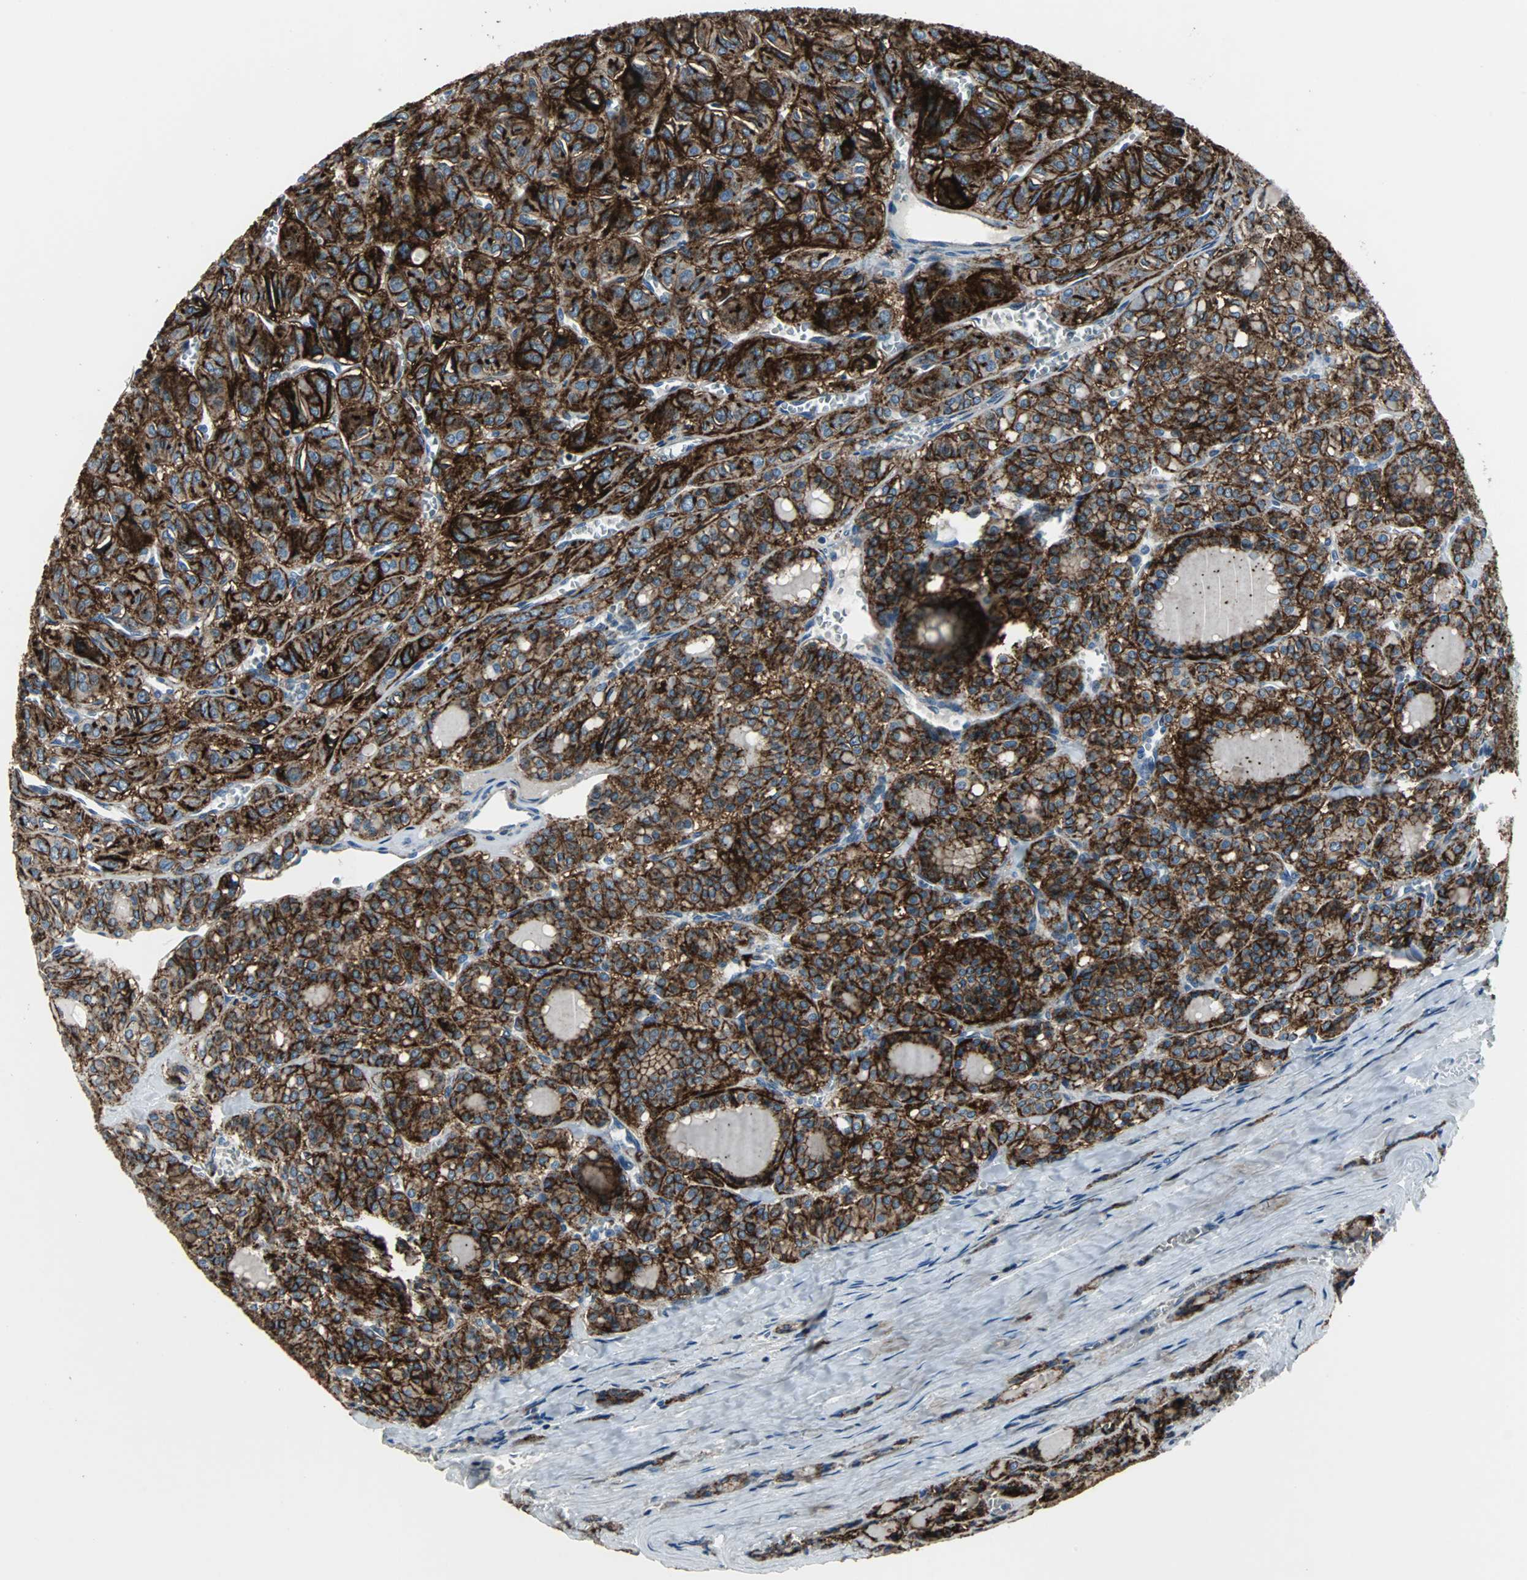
{"staining": {"intensity": "strong", "quantity": ">75%", "location": "cytoplasmic/membranous"}, "tissue": "thyroid cancer", "cell_type": "Tumor cells", "image_type": "cancer", "snomed": [{"axis": "morphology", "description": "Follicular adenoma carcinoma, NOS"}, {"axis": "topography", "description": "Thyroid gland"}], "caption": "Immunohistochemistry (IHC) staining of thyroid follicular adenoma carcinoma, which displays high levels of strong cytoplasmic/membranous positivity in about >75% of tumor cells indicating strong cytoplasmic/membranous protein expression. The staining was performed using DAB (brown) for protein detection and nuclei were counterstained in hematoxylin (blue).", "gene": "F11R", "patient": {"sex": "female", "age": 71}}